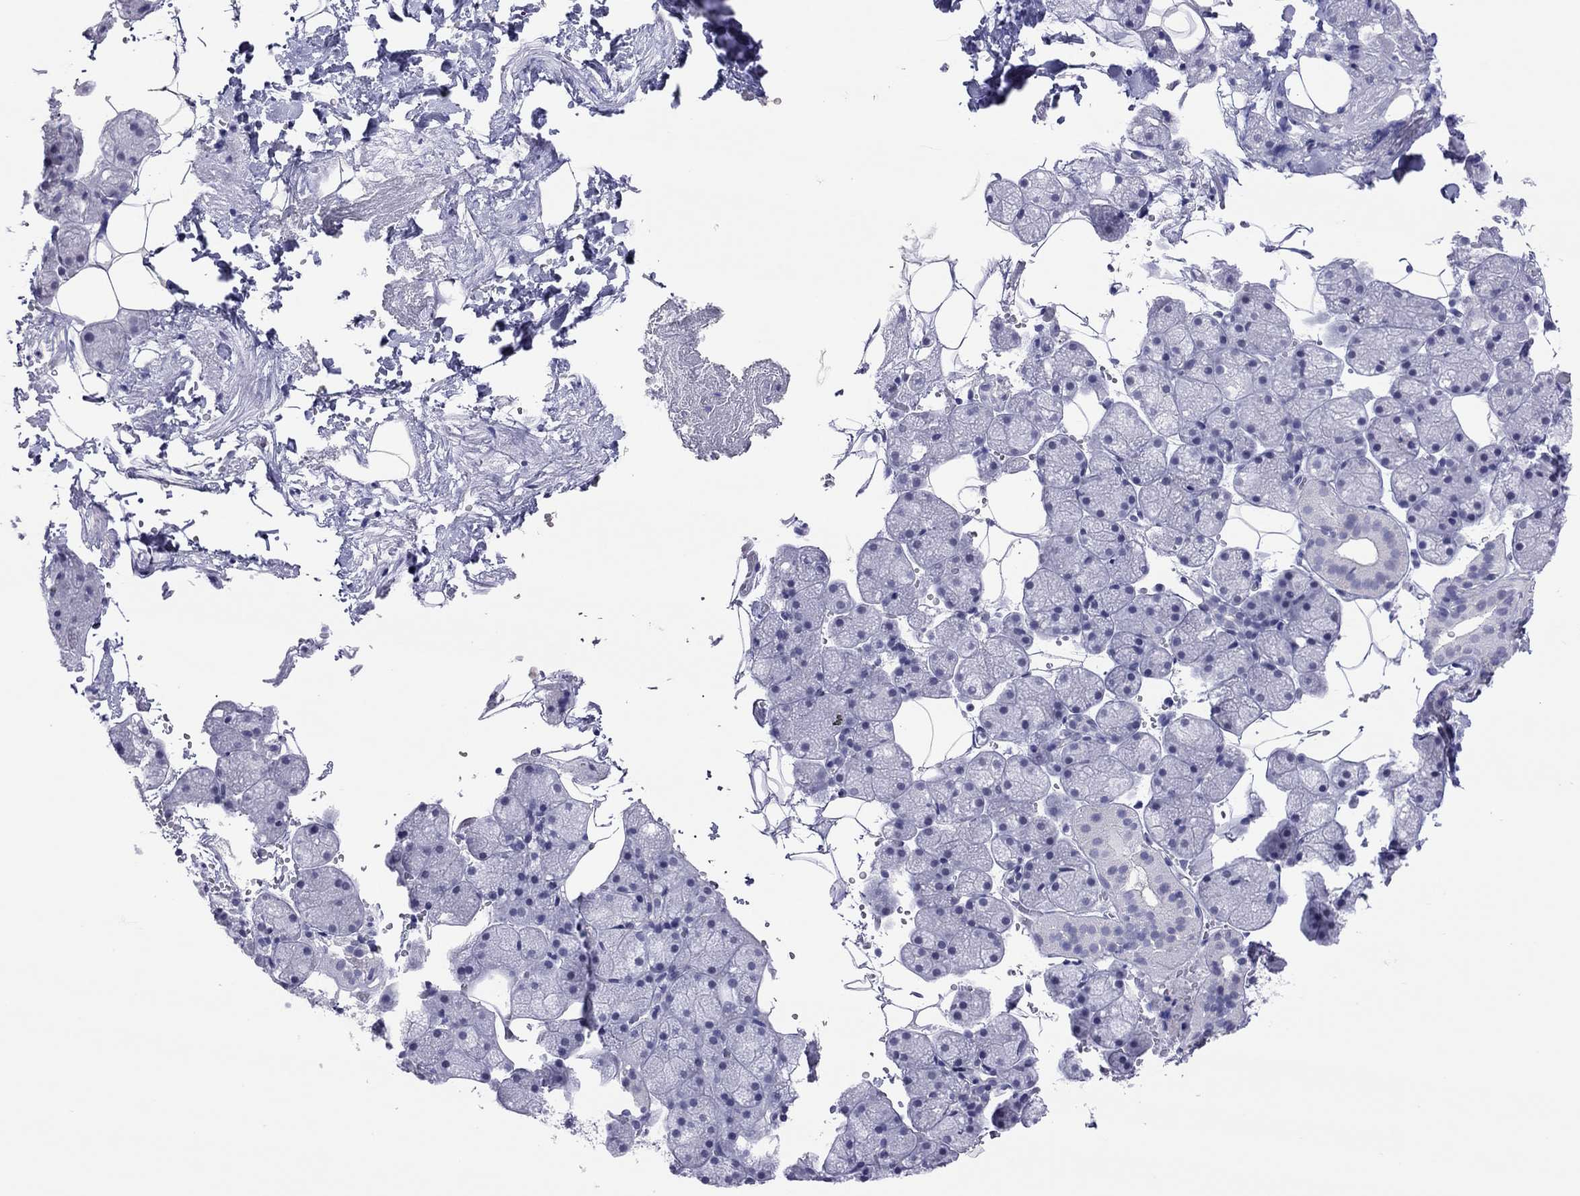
{"staining": {"intensity": "negative", "quantity": "none", "location": "none"}, "tissue": "salivary gland", "cell_type": "Glandular cells", "image_type": "normal", "snomed": [{"axis": "morphology", "description": "Normal tissue, NOS"}, {"axis": "topography", "description": "Salivary gland"}], "caption": "This is an immunohistochemistry (IHC) image of normal human salivary gland. There is no expression in glandular cells.", "gene": "JHY", "patient": {"sex": "male", "age": 38}}